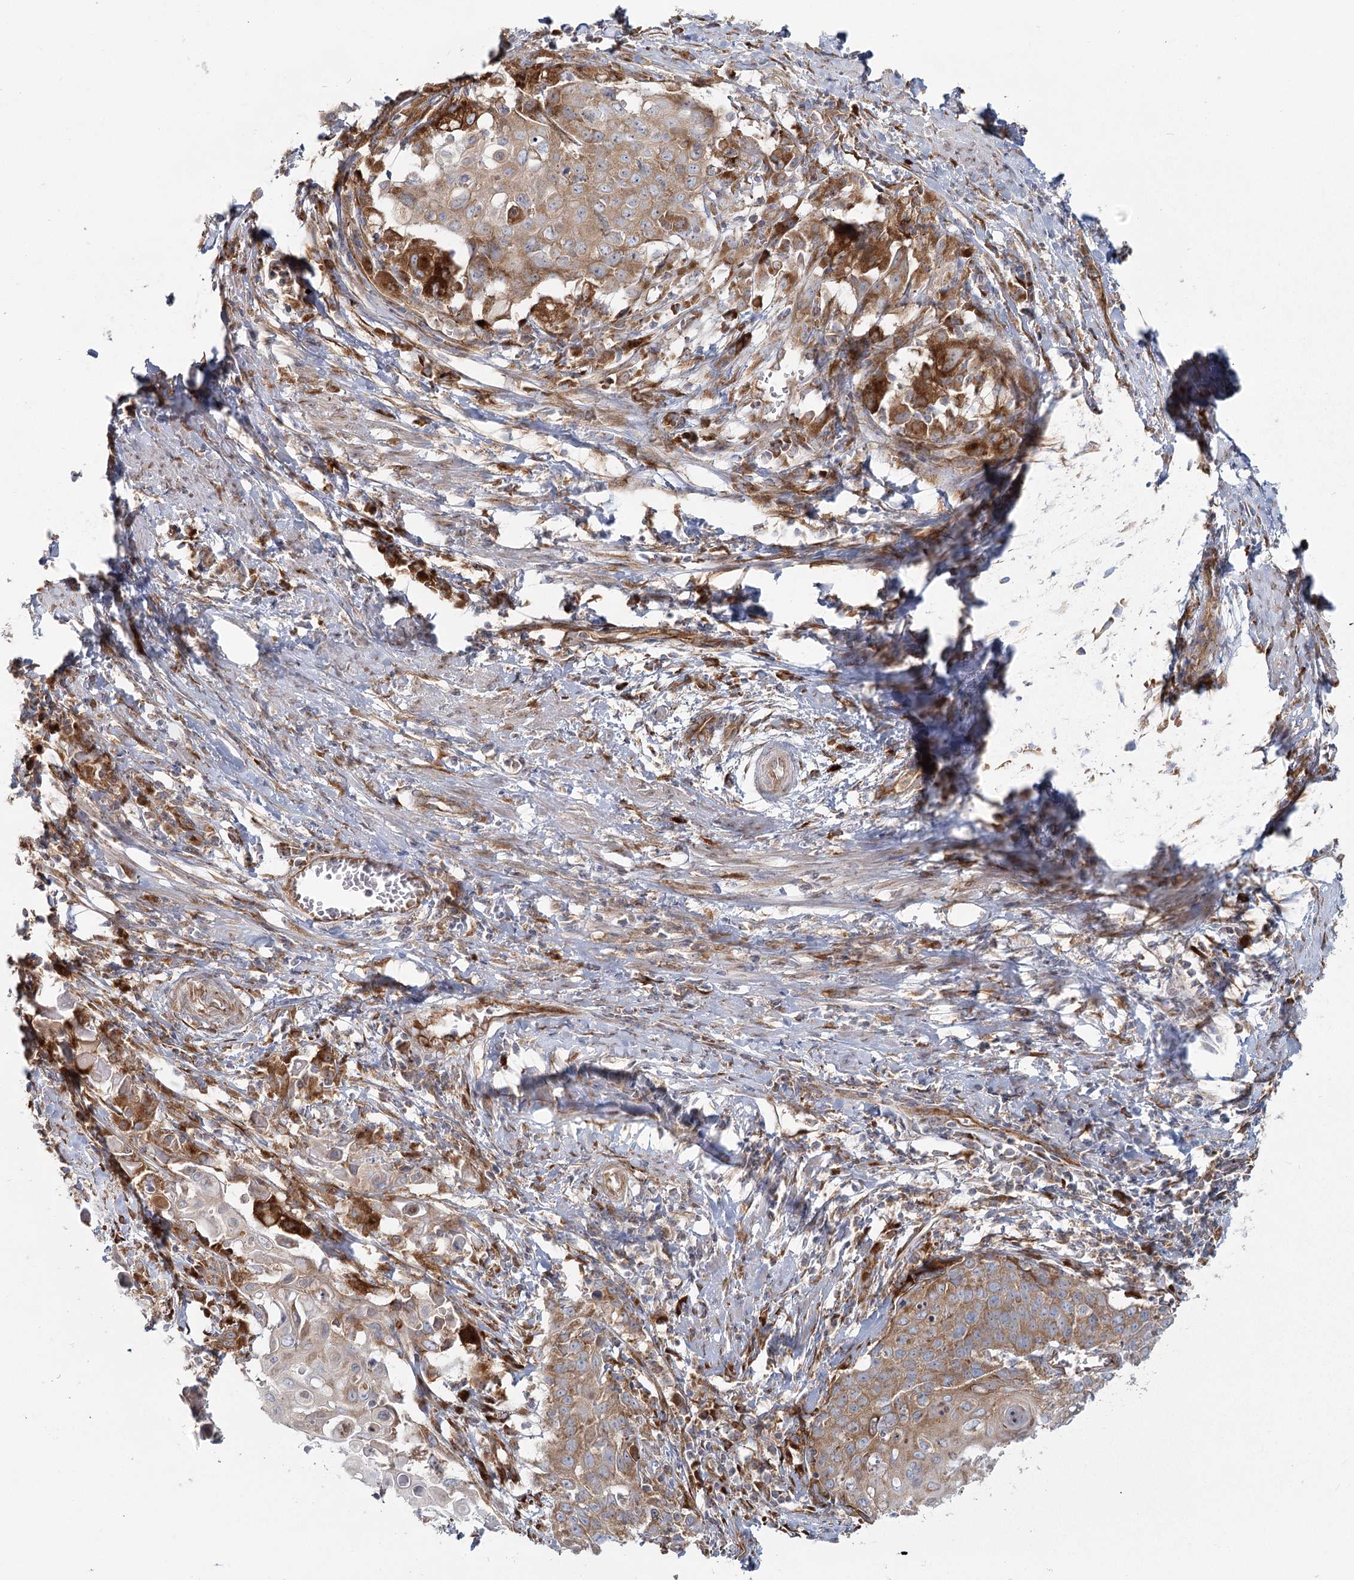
{"staining": {"intensity": "moderate", "quantity": ">75%", "location": "cytoplasmic/membranous"}, "tissue": "cervical cancer", "cell_type": "Tumor cells", "image_type": "cancer", "snomed": [{"axis": "morphology", "description": "Squamous cell carcinoma, NOS"}, {"axis": "topography", "description": "Cervix"}], "caption": "This is an image of IHC staining of cervical cancer (squamous cell carcinoma), which shows moderate positivity in the cytoplasmic/membranous of tumor cells.", "gene": "HARS2", "patient": {"sex": "female", "age": 39}}